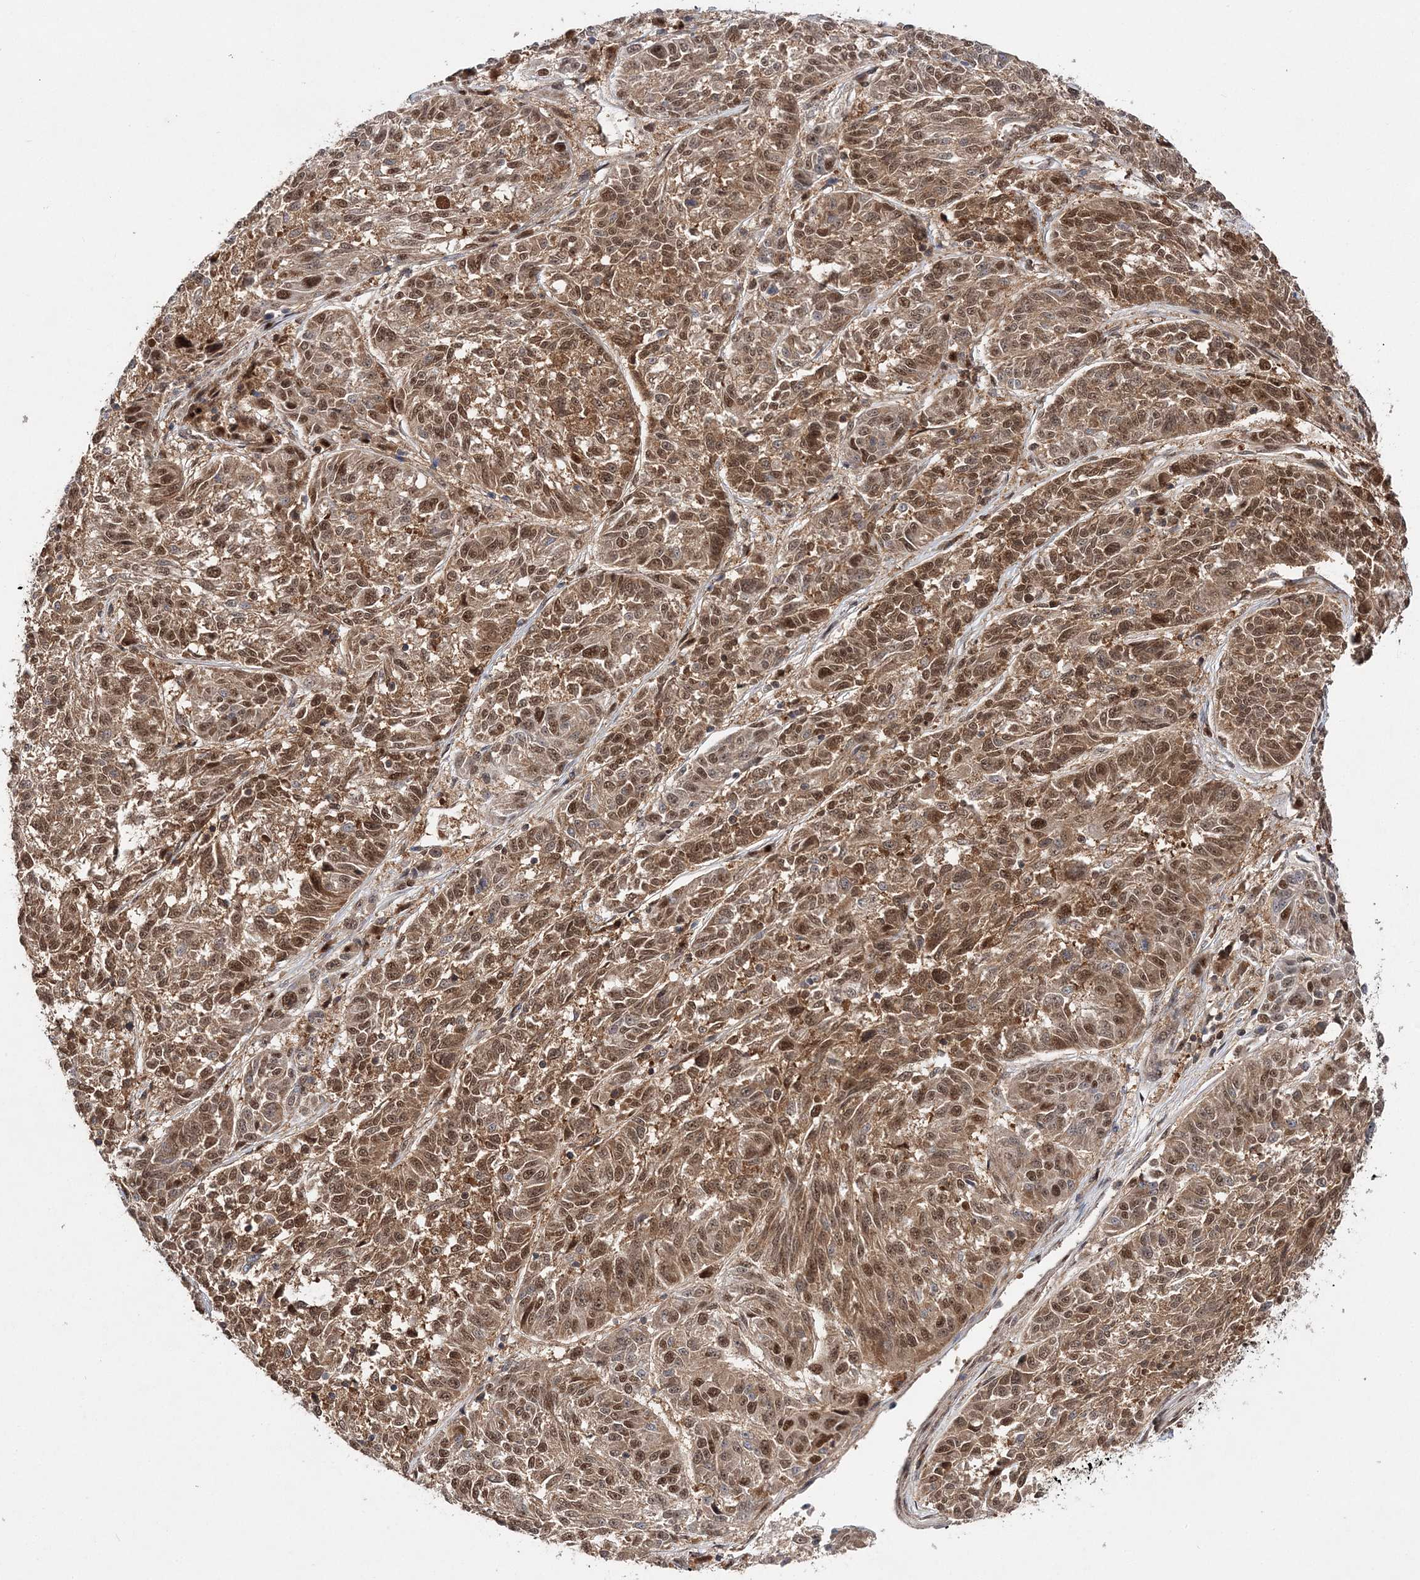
{"staining": {"intensity": "moderate", "quantity": ">75%", "location": "cytoplasmic/membranous,nuclear"}, "tissue": "melanoma", "cell_type": "Tumor cells", "image_type": "cancer", "snomed": [{"axis": "morphology", "description": "Malignant melanoma, NOS"}, {"axis": "topography", "description": "Skin"}], "caption": "Immunohistochemical staining of human malignant melanoma demonstrates moderate cytoplasmic/membranous and nuclear protein expression in about >75% of tumor cells.", "gene": "NIF3L1", "patient": {"sex": "male", "age": 53}}